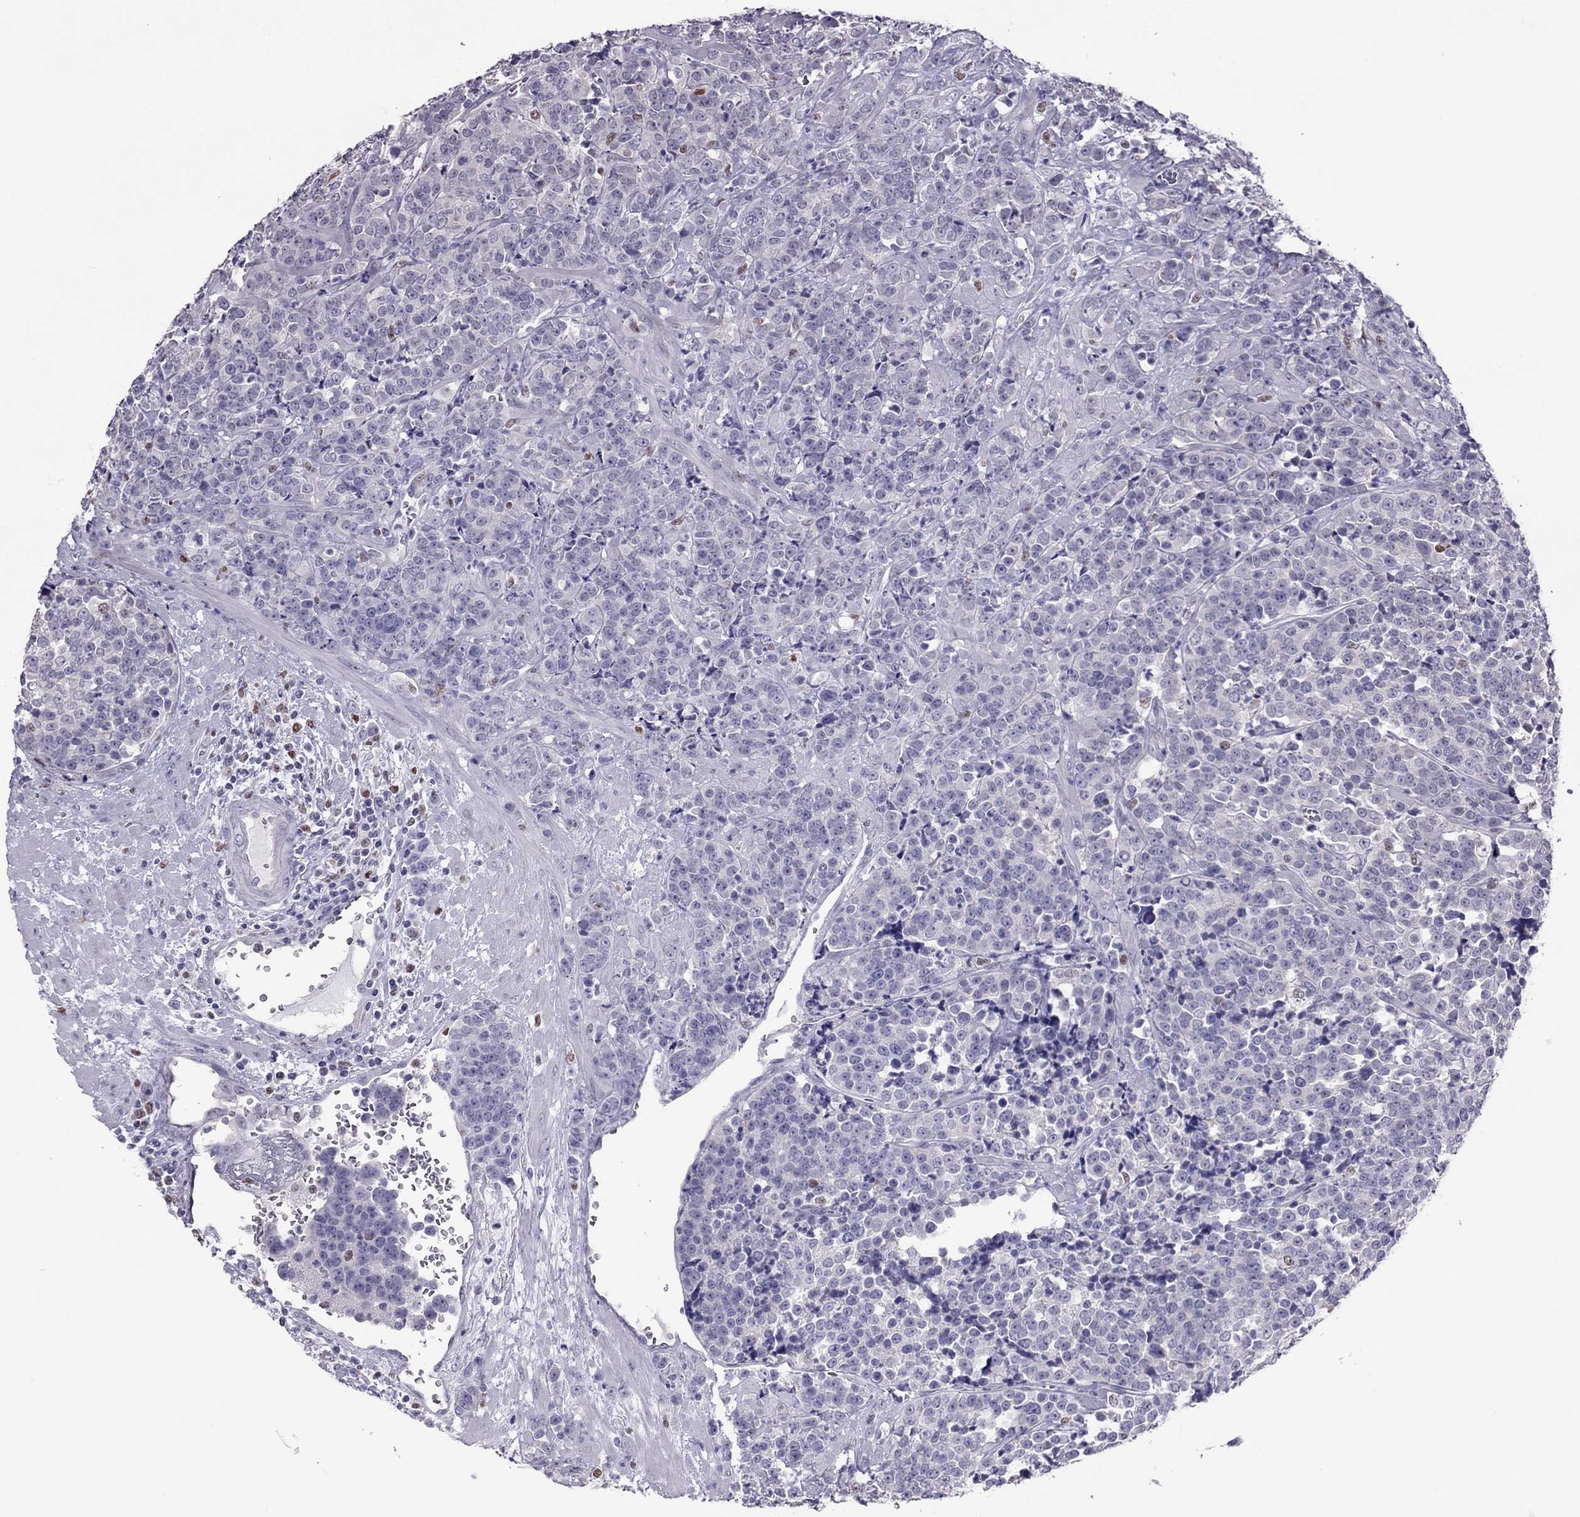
{"staining": {"intensity": "negative", "quantity": "none", "location": "none"}, "tissue": "prostate cancer", "cell_type": "Tumor cells", "image_type": "cancer", "snomed": [{"axis": "morphology", "description": "Adenocarcinoma, NOS"}, {"axis": "topography", "description": "Prostate"}], "caption": "Tumor cells show no significant protein staining in prostate cancer.", "gene": "SPINT3", "patient": {"sex": "male", "age": 67}}